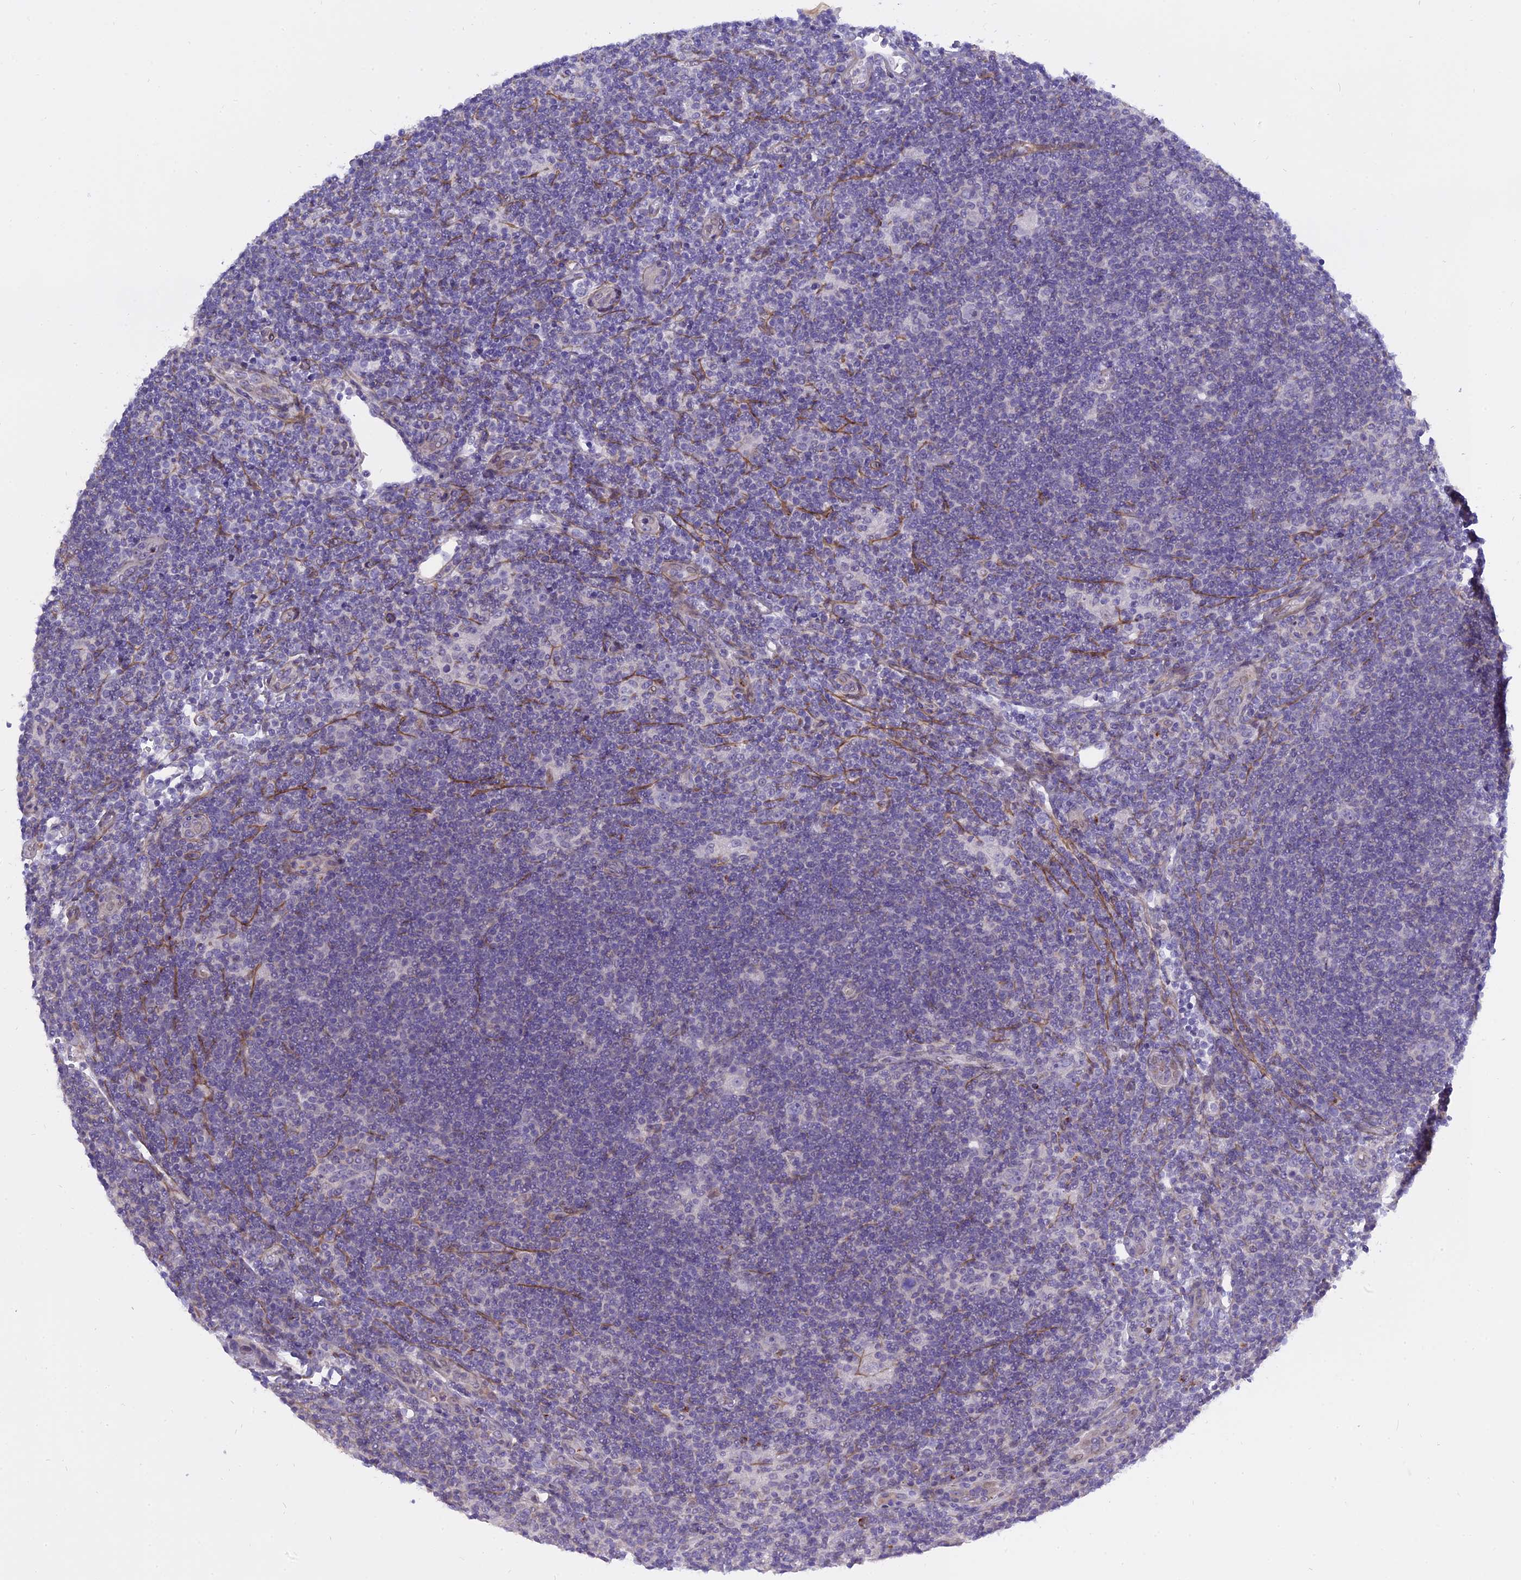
{"staining": {"intensity": "negative", "quantity": "none", "location": "none"}, "tissue": "lymphoma", "cell_type": "Tumor cells", "image_type": "cancer", "snomed": [{"axis": "morphology", "description": "Hodgkin's disease, NOS"}, {"axis": "topography", "description": "Lymph node"}], "caption": "IHC of human Hodgkin's disease displays no positivity in tumor cells.", "gene": "MBD3L1", "patient": {"sex": "female", "age": 57}}